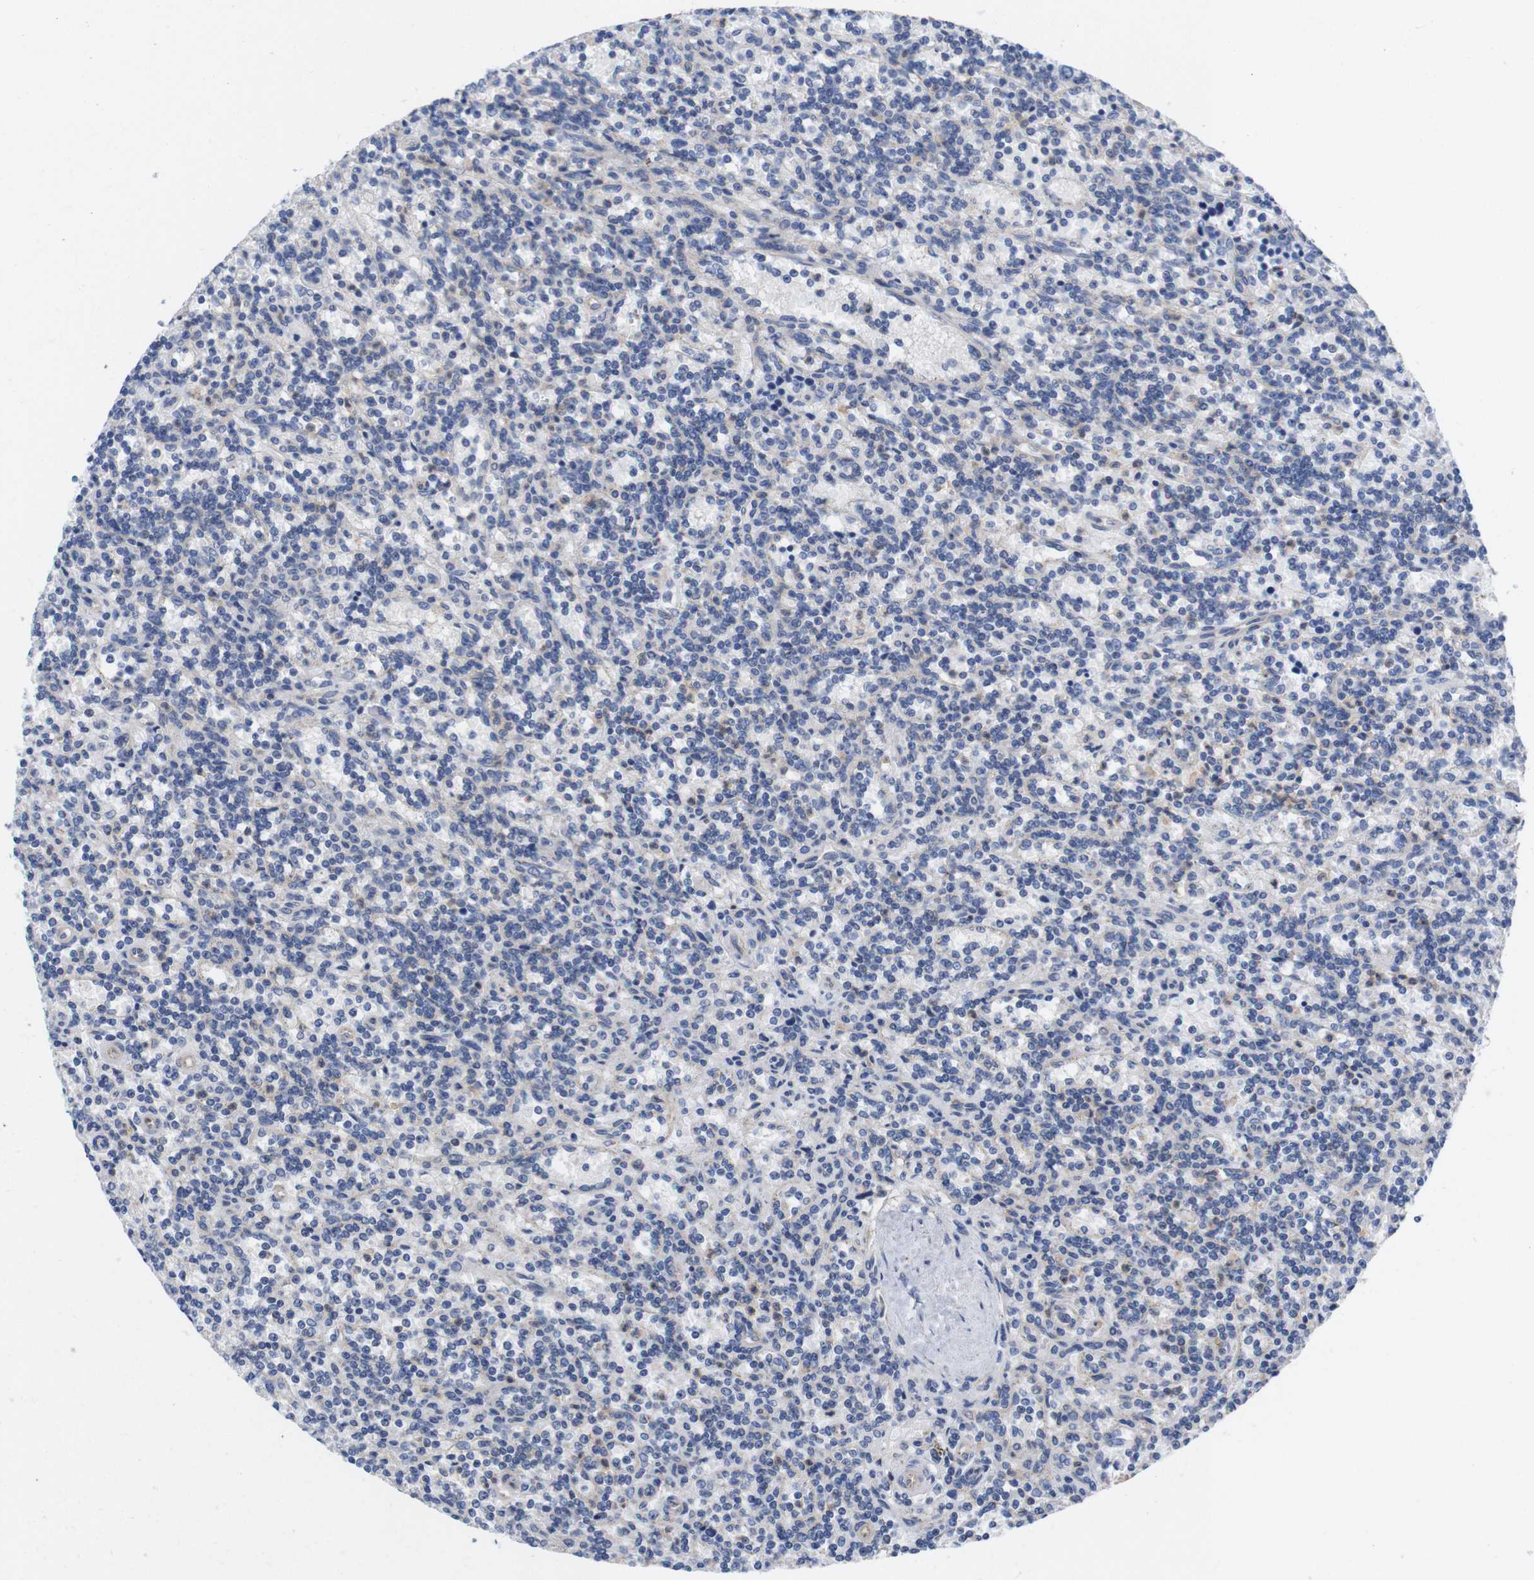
{"staining": {"intensity": "negative", "quantity": "none", "location": "none"}, "tissue": "lymphoma", "cell_type": "Tumor cells", "image_type": "cancer", "snomed": [{"axis": "morphology", "description": "Malignant lymphoma, non-Hodgkin's type, Low grade"}, {"axis": "topography", "description": "Spleen"}], "caption": "DAB (3,3'-diaminobenzidine) immunohistochemical staining of human malignant lymphoma, non-Hodgkin's type (low-grade) demonstrates no significant positivity in tumor cells.", "gene": "USH1C", "patient": {"sex": "male", "age": 73}}